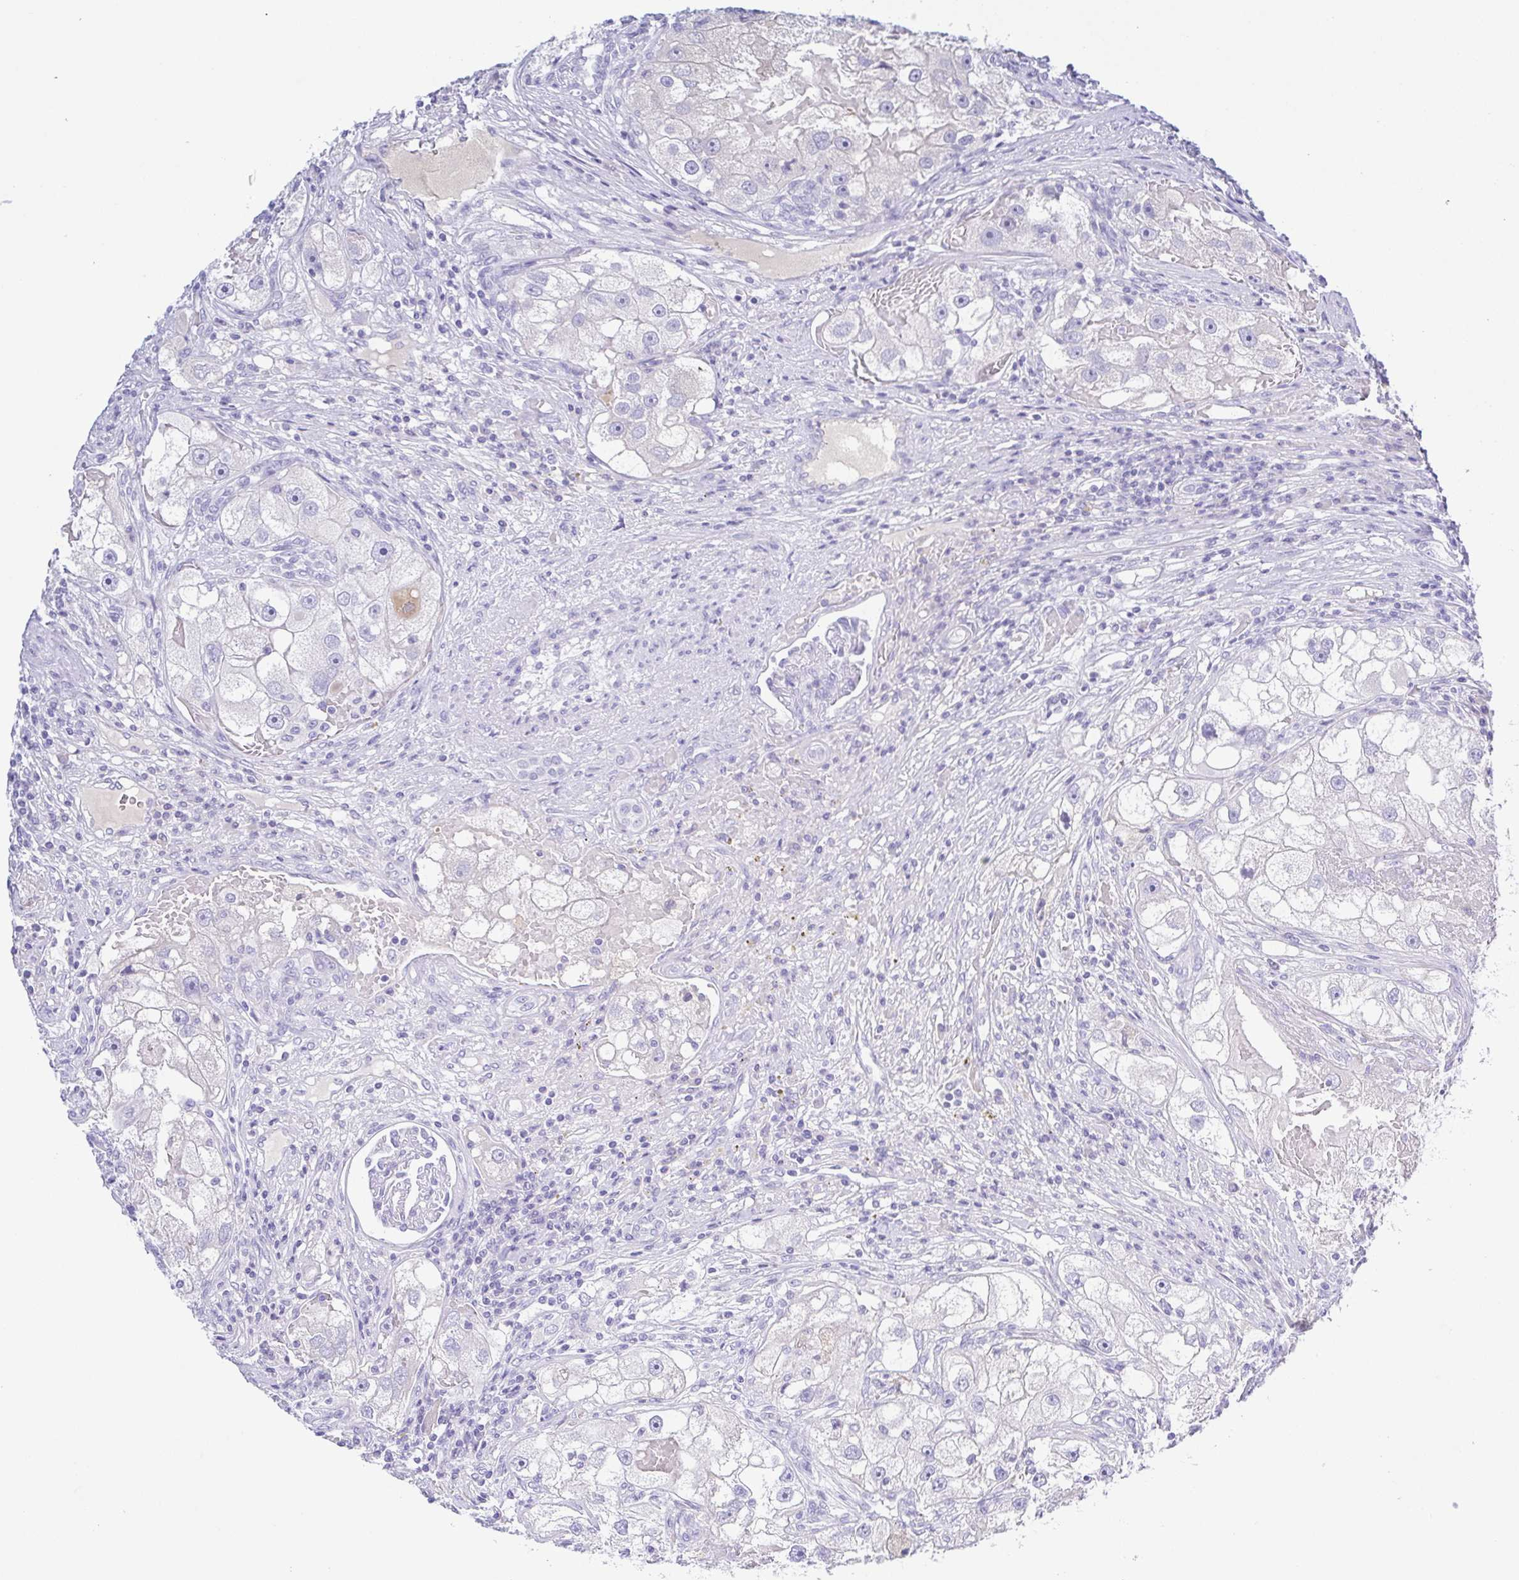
{"staining": {"intensity": "negative", "quantity": "none", "location": "none"}, "tissue": "renal cancer", "cell_type": "Tumor cells", "image_type": "cancer", "snomed": [{"axis": "morphology", "description": "Adenocarcinoma, NOS"}, {"axis": "topography", "description": "Kidney"}], "caption": "IHC photomicrograph of human renal cancer stained for a protein (brown), which shows no staining in tumor cells.", "gene": "A1BG", "patient": {"sex": "male", "age": 63}}